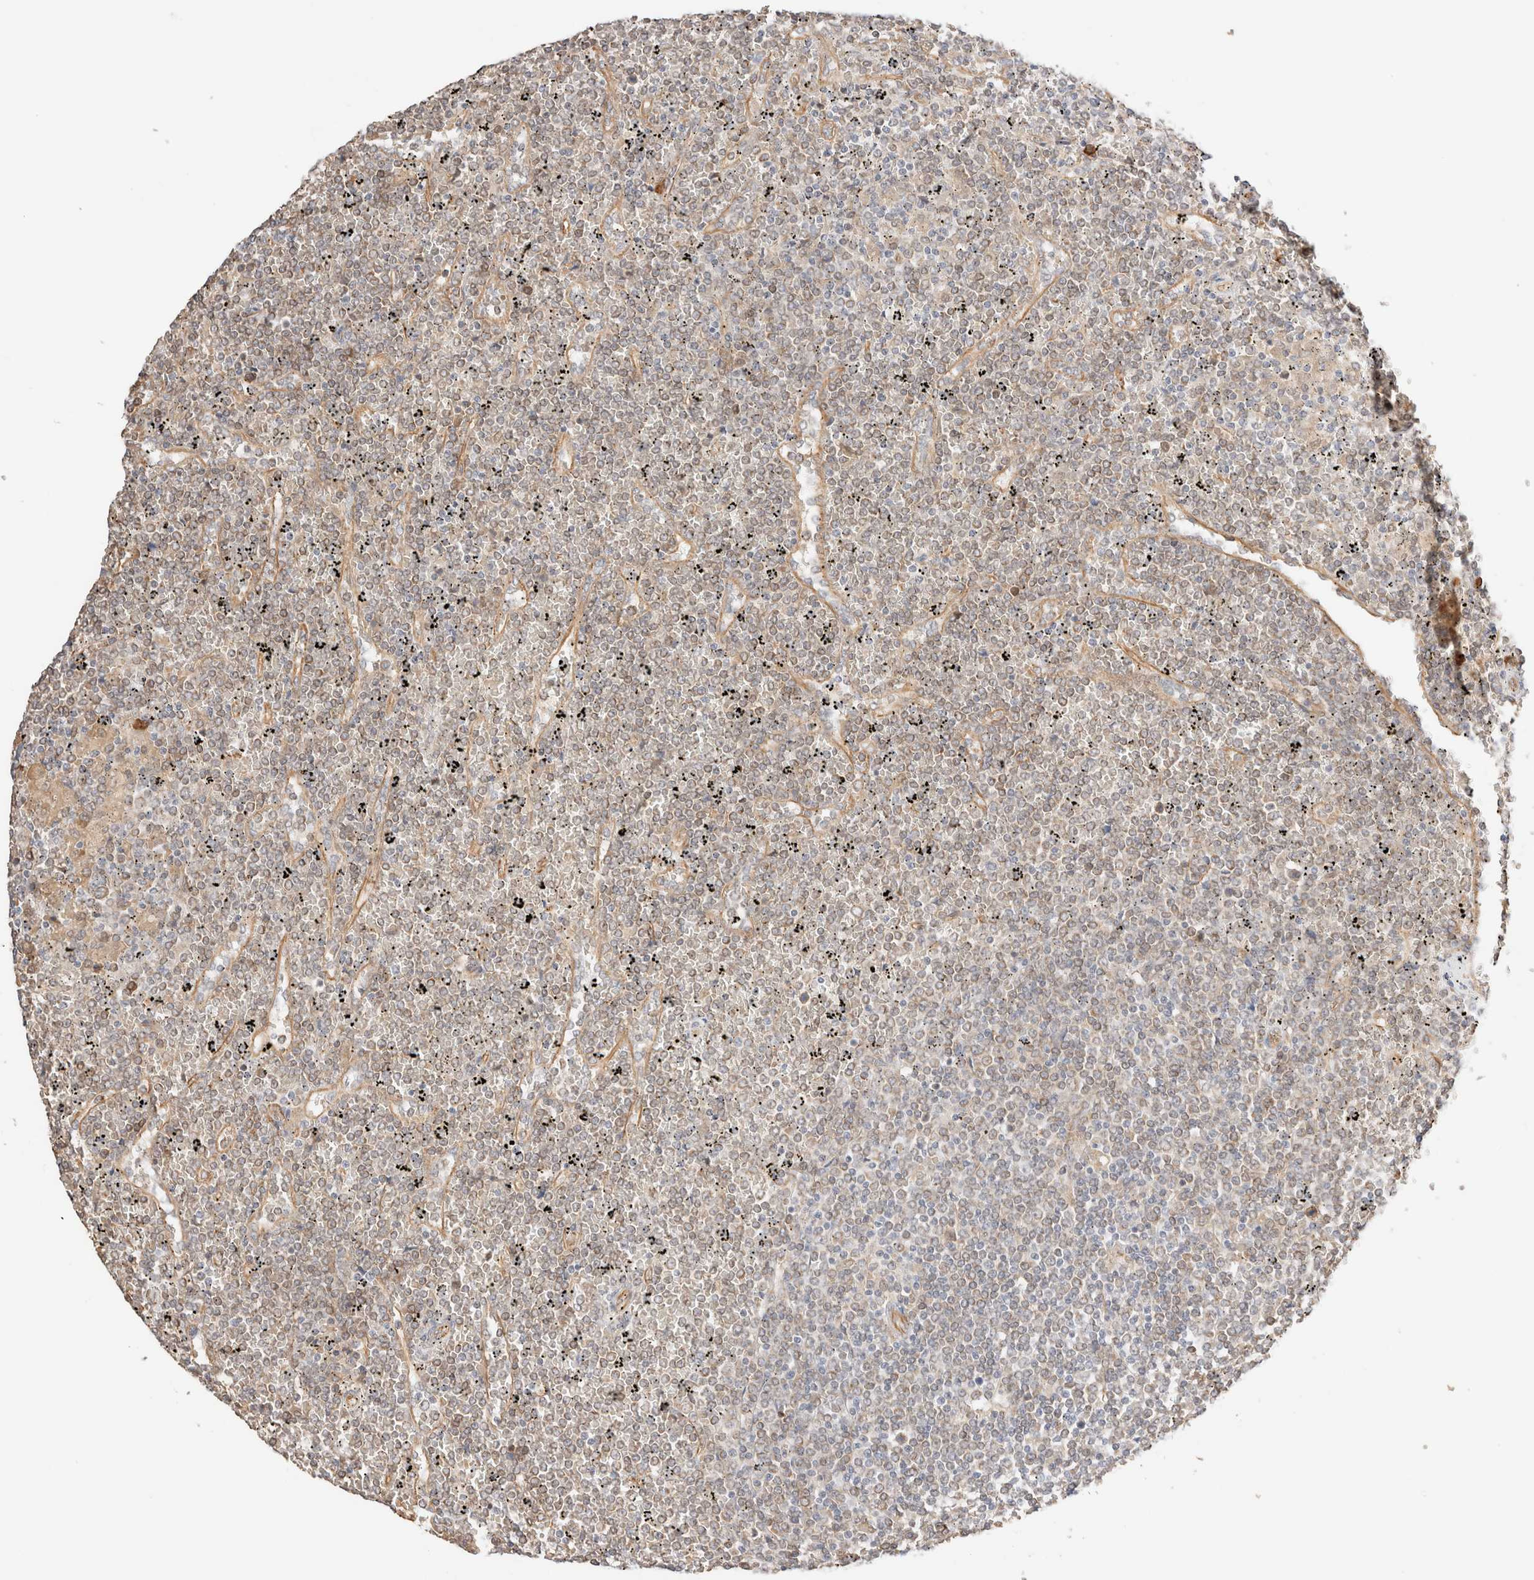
{"staining": {"intensity": "weak", "quantity": "<25%", "location": "cytoplasmic/membranous"}, "tissue": "lymphoma", "cell_type": "Tumor cells", "image_type": "cancer", "snomed": [{"axis": "morphology", "description": "Malignant lymphoma, non-Hodgkin's type, Low grade"}, {"axis": "topography", "description": "Spleen"}], "caption": "Immunohistochemical staining of lymphoma displays no significant expression in tumor cells.", "gene": "SYVN1", "patient": {"sex": "female", "age": 19}}